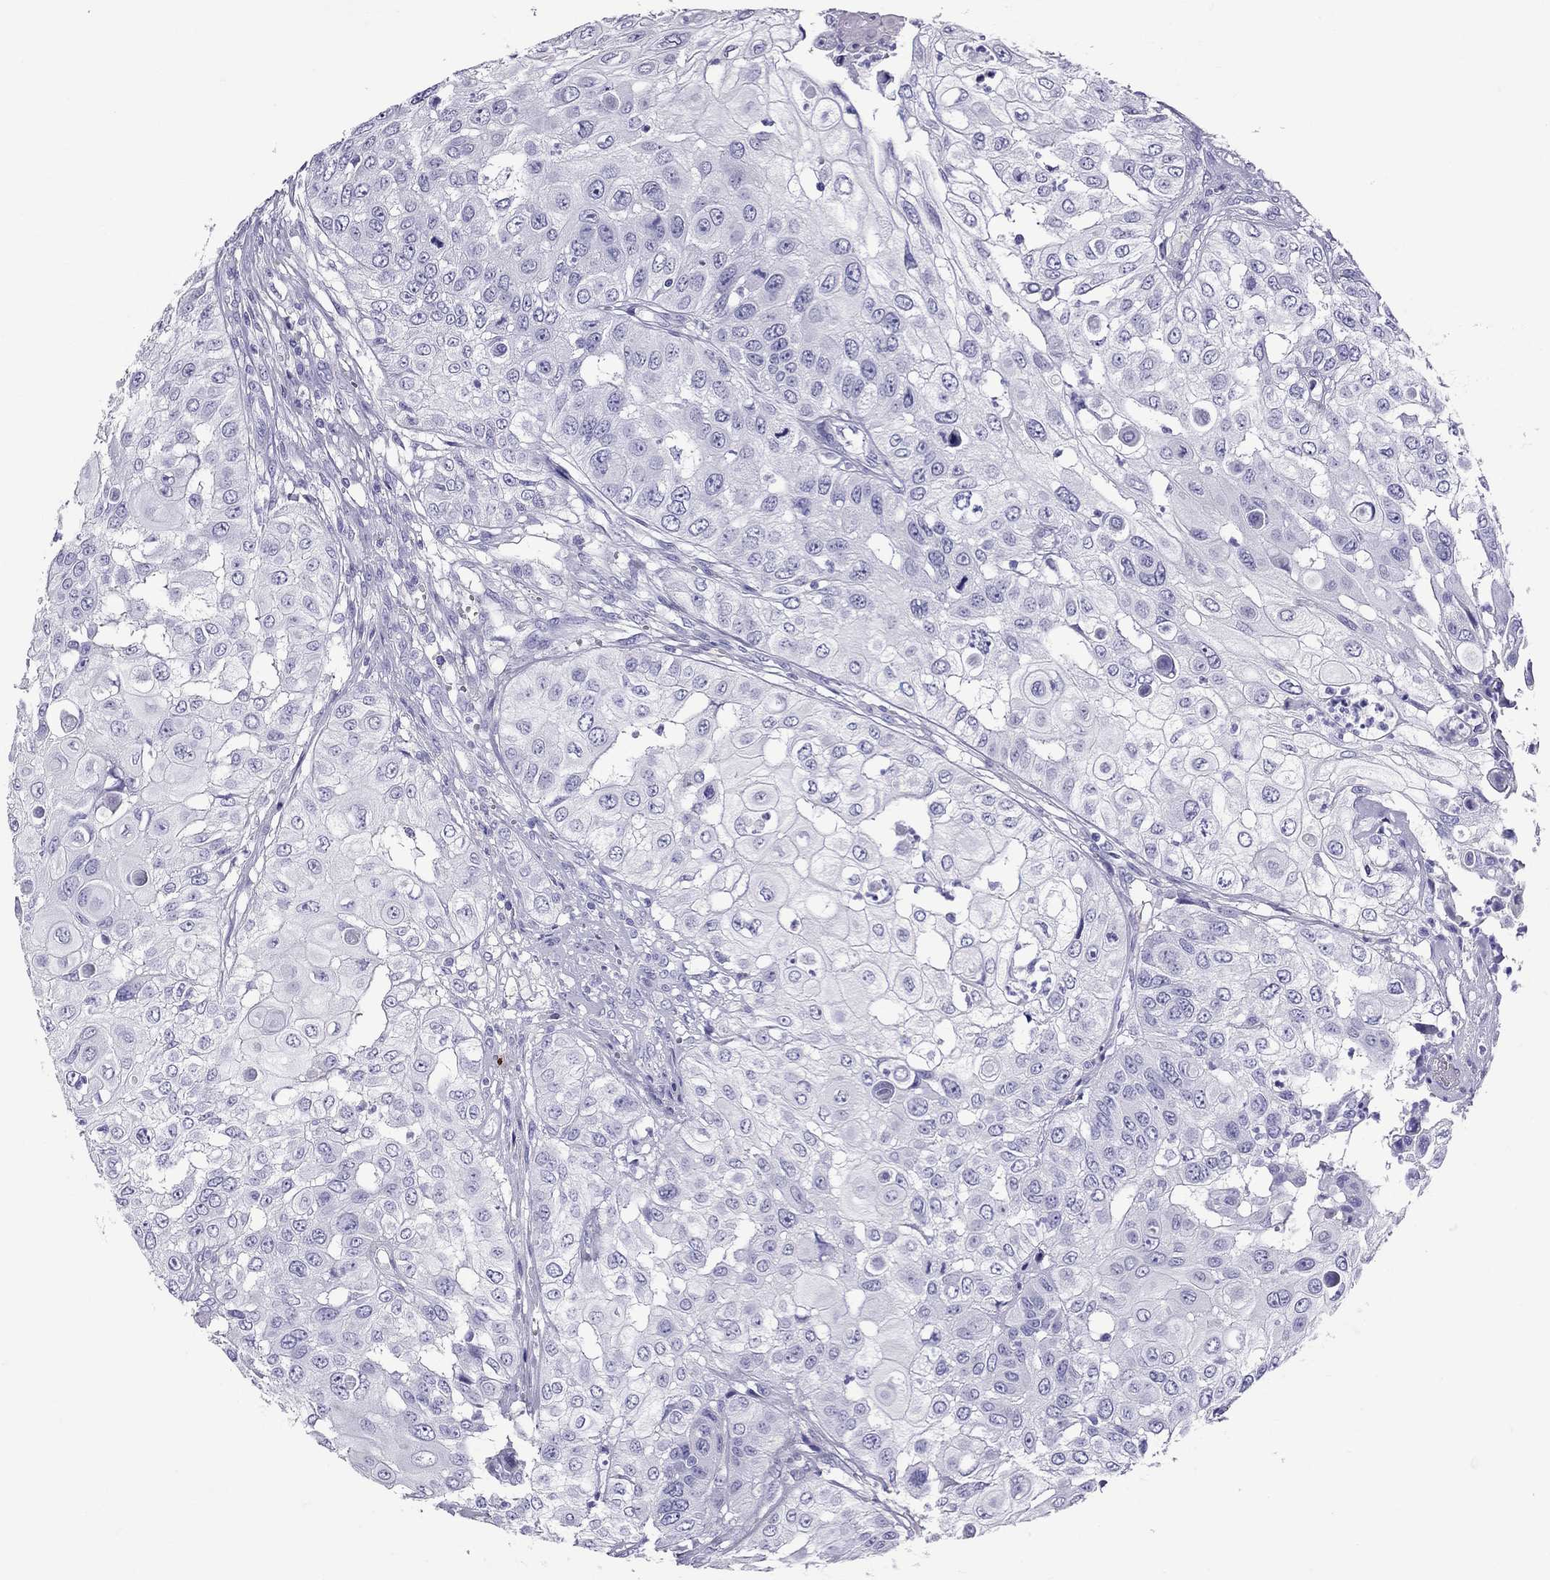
{"staining": {"intensity": "negative", "quantity": "none", "location": "none"}, "tissue": "urothelial cancer", "cell_type": "Tumor cells", "image_type": "cancer", "snomed": [{"axis": "morphology", "description": "Urothelial carcinoma, High grade"}, {"axis": "topography", "description": "Urinary bladder"}], "caption": "This histopathology image is of urothelial cancer stained with immunohistochemistry to label a protein in brown with the nuclei are counter-stained blue. There is no expression in tumor cells.", "gene": "SCART1", "patient": {"sex": "female", "age": 79}}